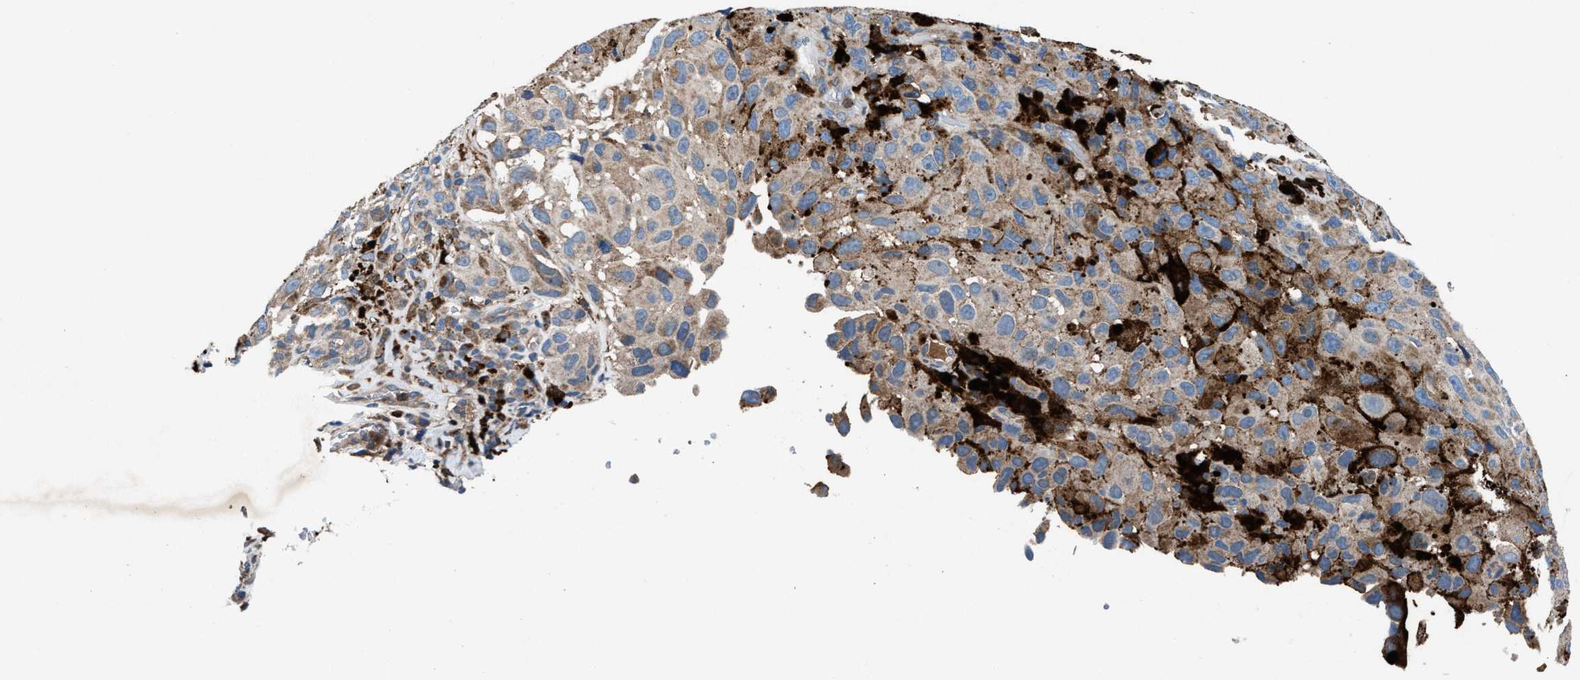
{"staining": {"intensity": "strong", "quantity": "<25%", "location": "cytoplasmic/membranous"}, "tissue": "melanoma", "cell_type": "Tumor cells", "image_type": "cancer", "snomed": [{"axis": "morphology", "description": "Malignant melanoma, NOS"}, {"axis": "topography", "description": "Skin"}], "caption": "A brown stain shows strong cytoplasmic/membranous staining of a protein in malignant melanoma tumor cells.", "gene": "FAM221A", "patient": {"sex": "female", "age": 73}}